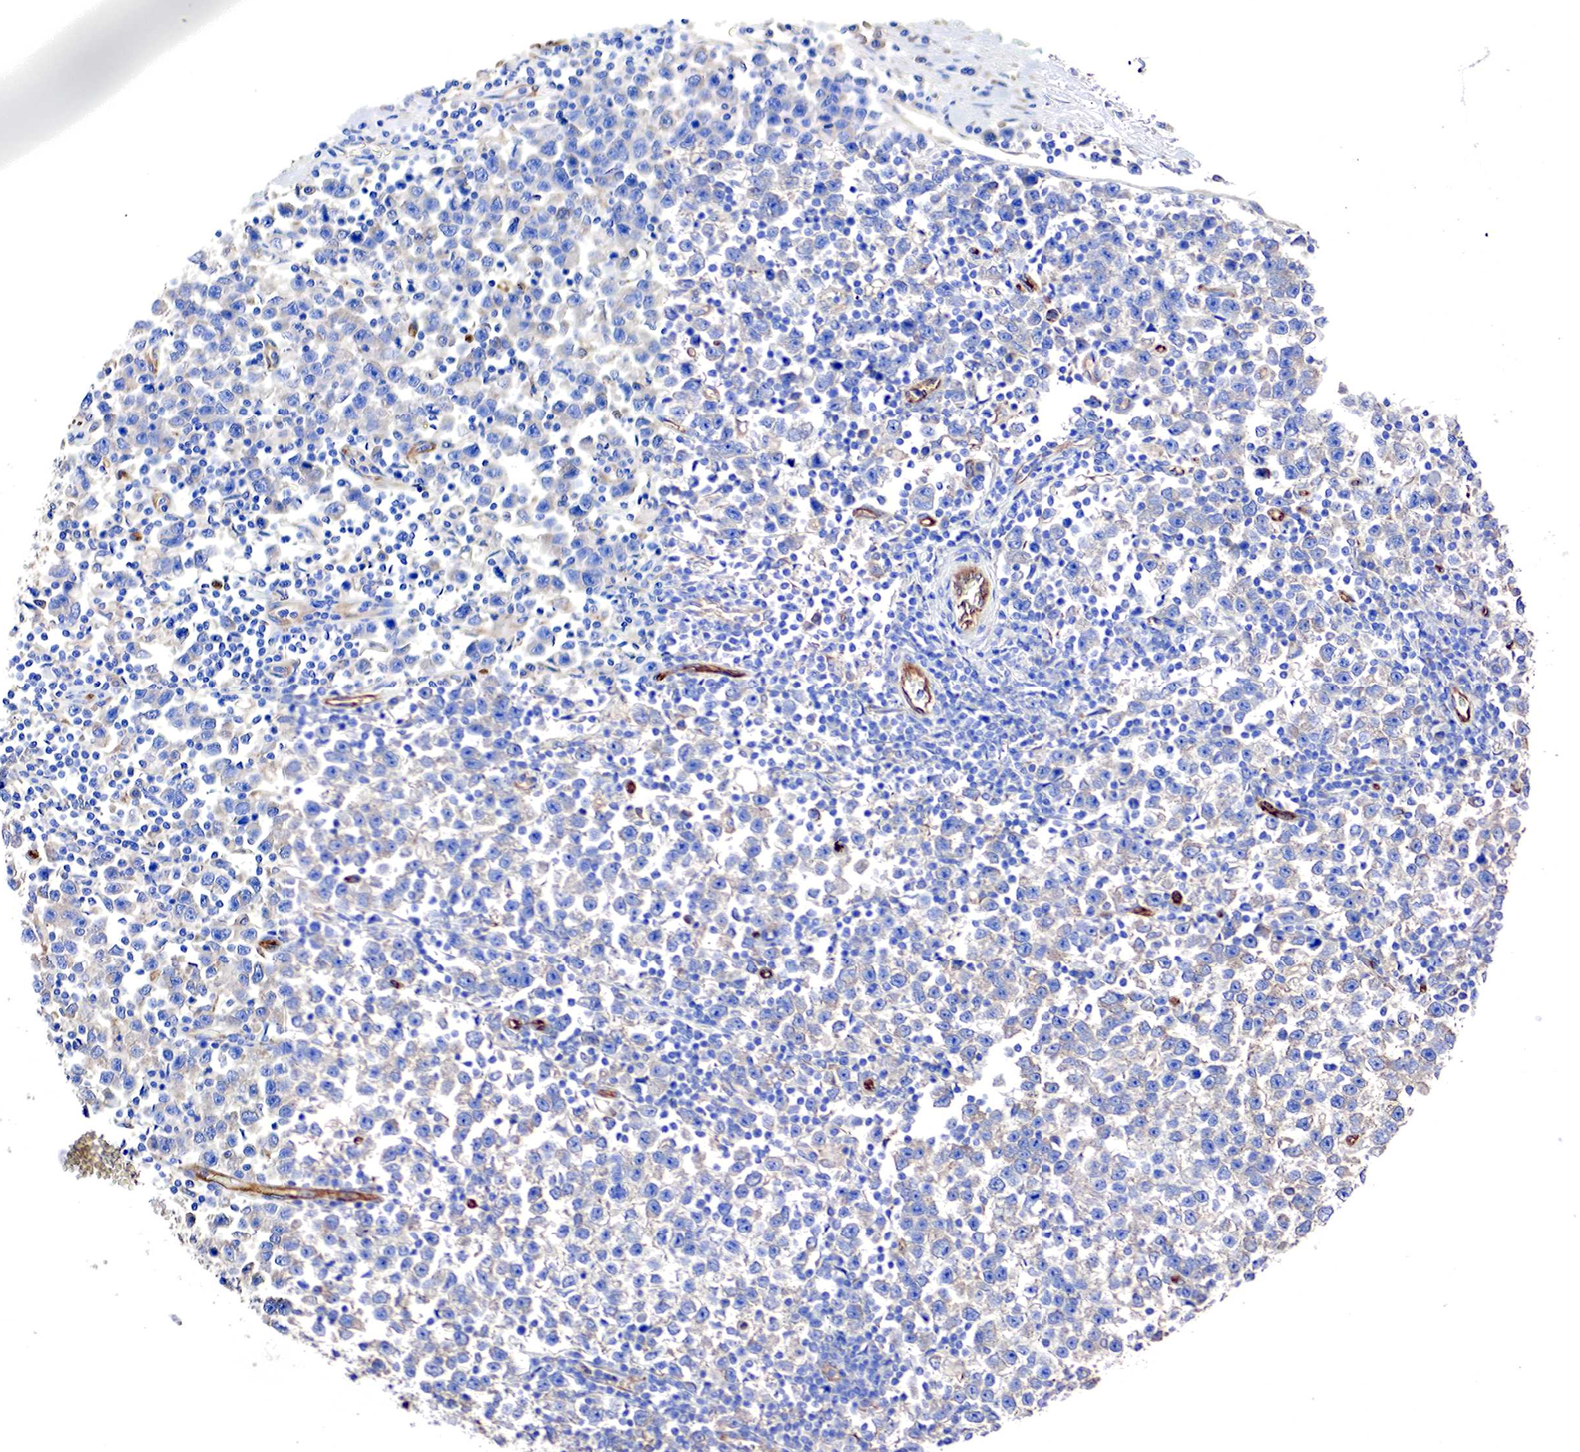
{"staining": {"intensity": "weak", "quantity": "<25%", "location": "cytoplasmic/membranous"}, "tissue": "testis cancer", "cell_type": "Tumor cells", "image_type": "cancer", "snomed": [{"axis": "morphology", "description": "Seminoma, NOS"}, {"axis": "topography", "description": "Testis"}], "caption": "Testis seminoma was stained to show a protein in brown. There is no significant staining in tumor cells. (Stains: DAB immunohistochemistry (IHC) with hematoxylin counter stain, Microscopy: brightfield microscopy at high magnification).", "gene": "RDX", "patient": {"sex": "male", "age": 43}}